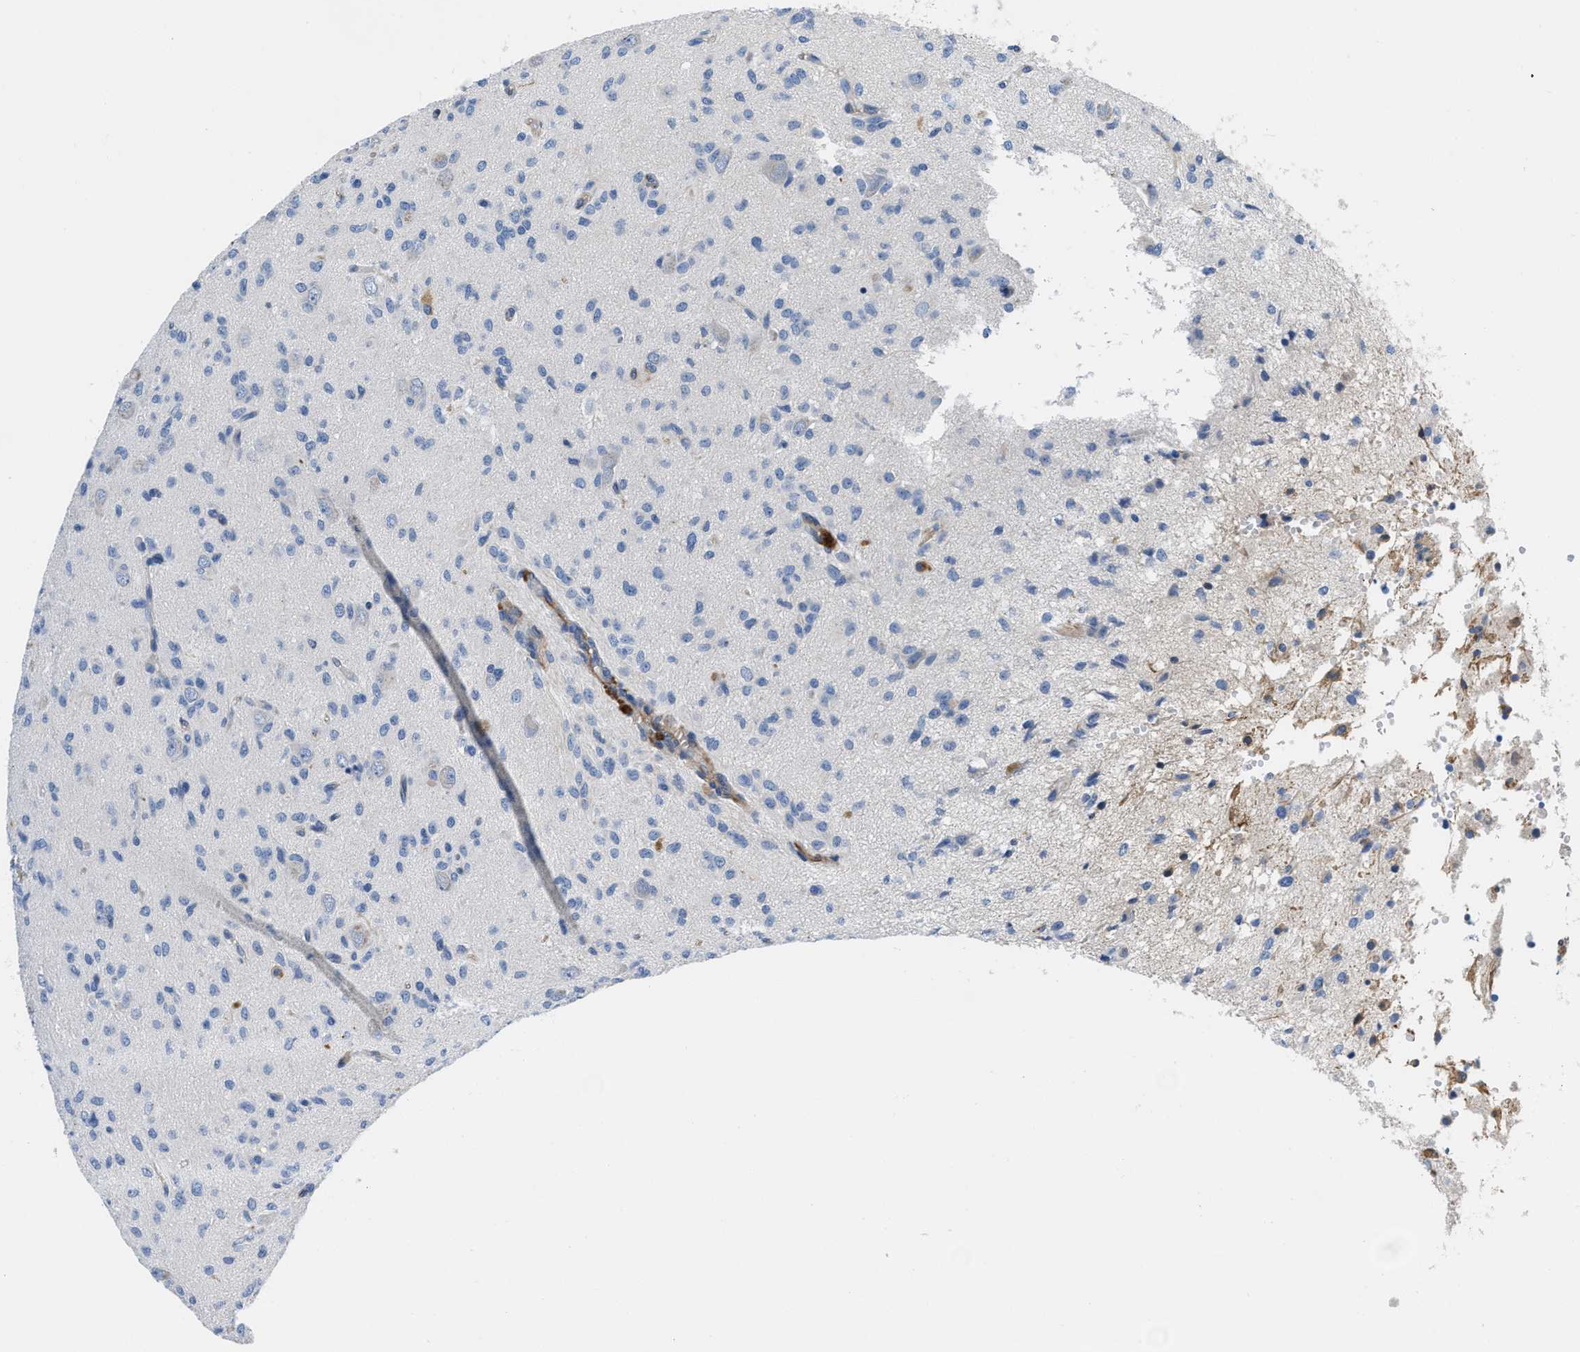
{"staining": {"intensity": "negative", "quantity": "none", "location": "none"}, "tissue": "glioma", "cell_type": "Tumor cells", "image_type": "cancer", "snomed": [{"axis": "morphology", "description": "Glioma, malignant, High grade"}, {"axis": "topography", "description": "Brain"}], "caption": "Immunohistochemistry micrograph of human high-grade glioma (malignant) stained for a protein (brown), which displays no expression in tumor cells.", "gene": "HSPG2", "patient": {"sex": "female", "age": 59}}